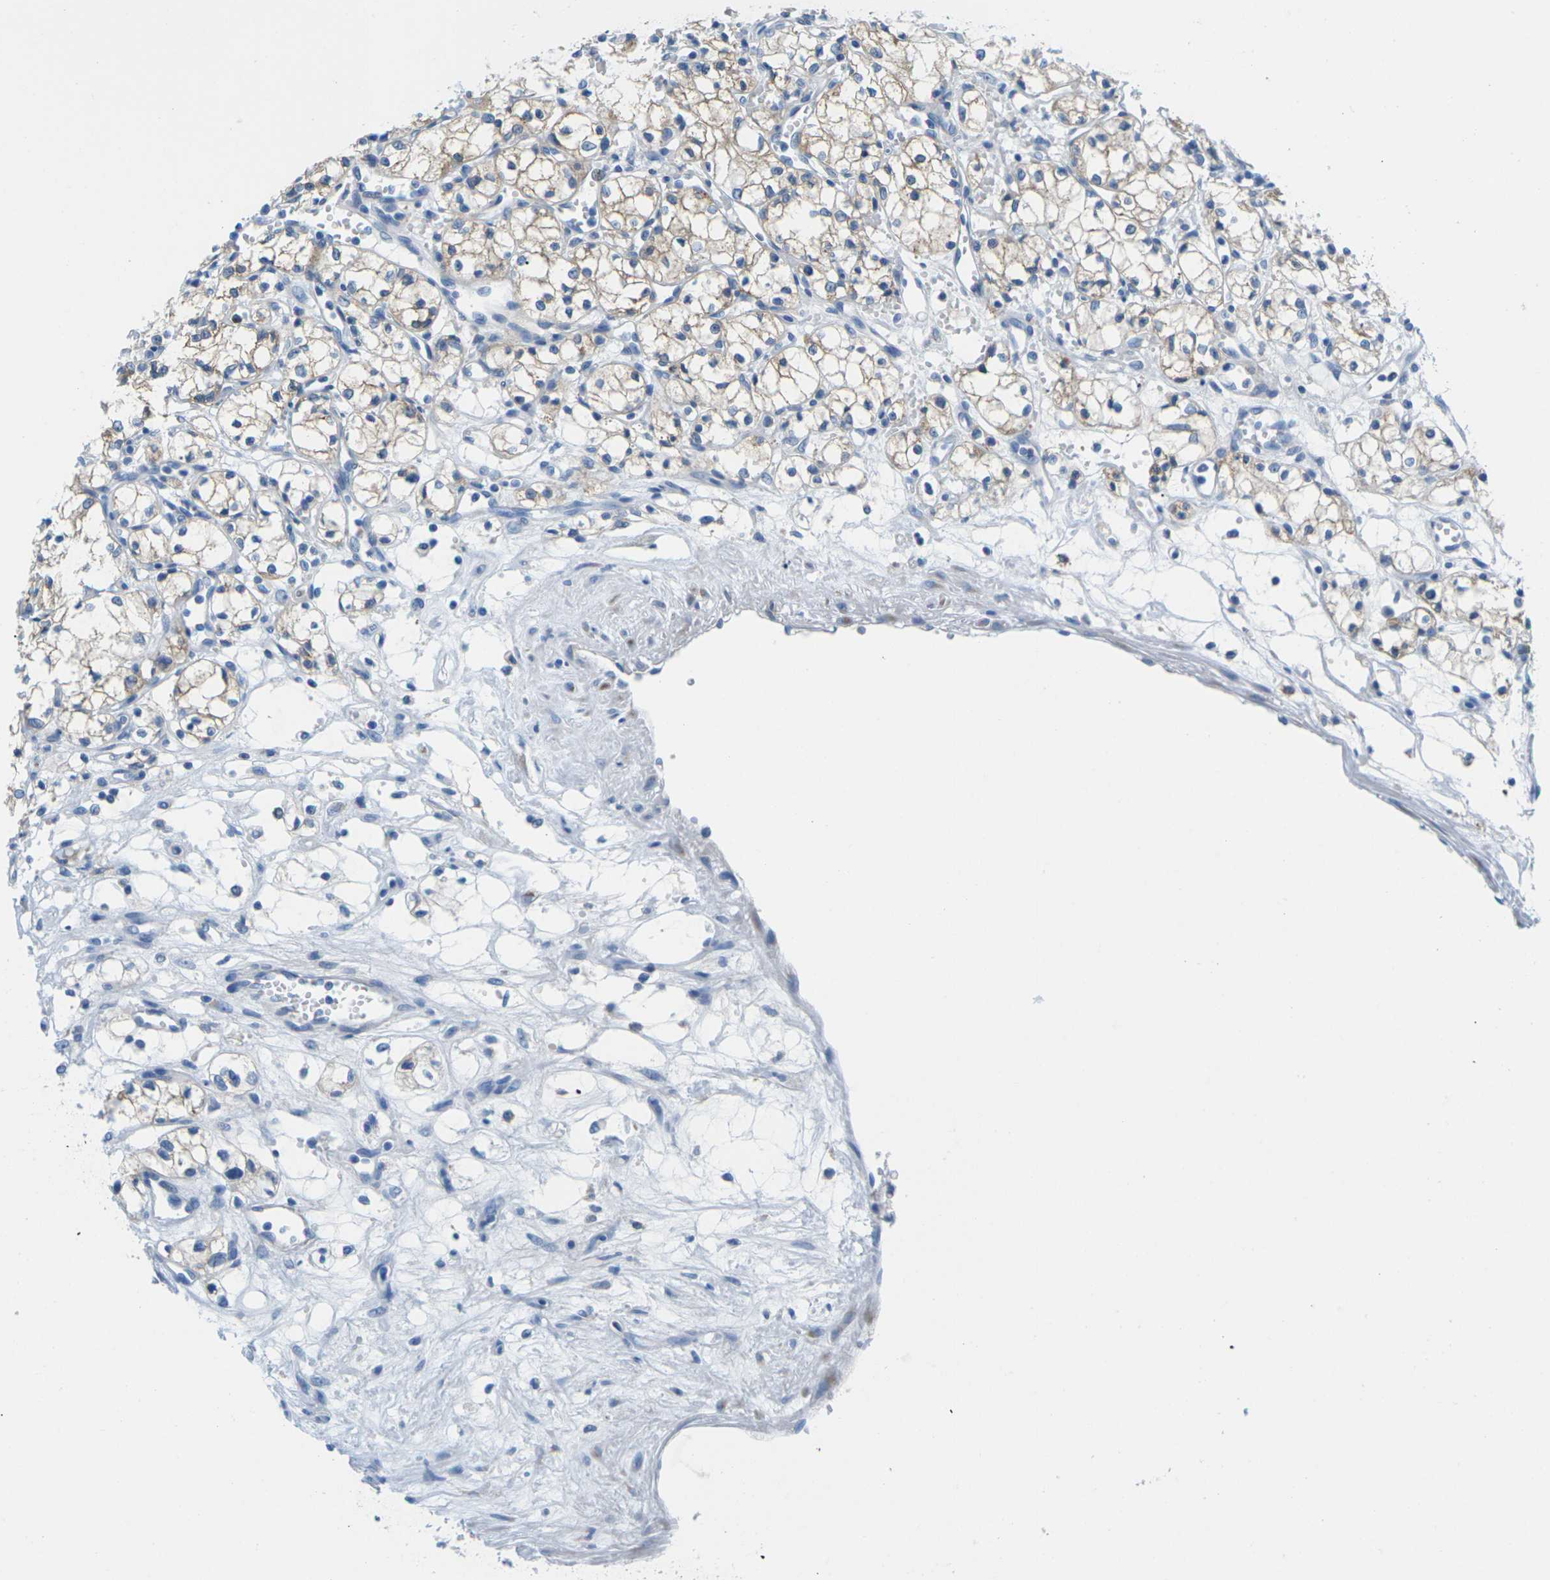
{"staining": {"intensity": "weak", "quantity": "25%-75%", "location": "cytoplasmic/membranous"}, "tissue": "renal cancer", "cell_type": "Tumor cells", "image_type": "cancer", "snomed": [{"axis": "morphology", "description": "Normal tissue, NOS"}, {"axis": "morphology", "description": "Adenocarcinoma, NOS"}, {"axis": "topography", "description": "Kidney"}], "caption": "Renal cancer (adenocarcinoma) stained with immunohistochemistry (IHC) displays weak cytoplasmic/membranous positivity in approximately 25%-75% of tumor cells.", "gene": "SYNGR2", "patient": {"sex": "male", "age": 59}}